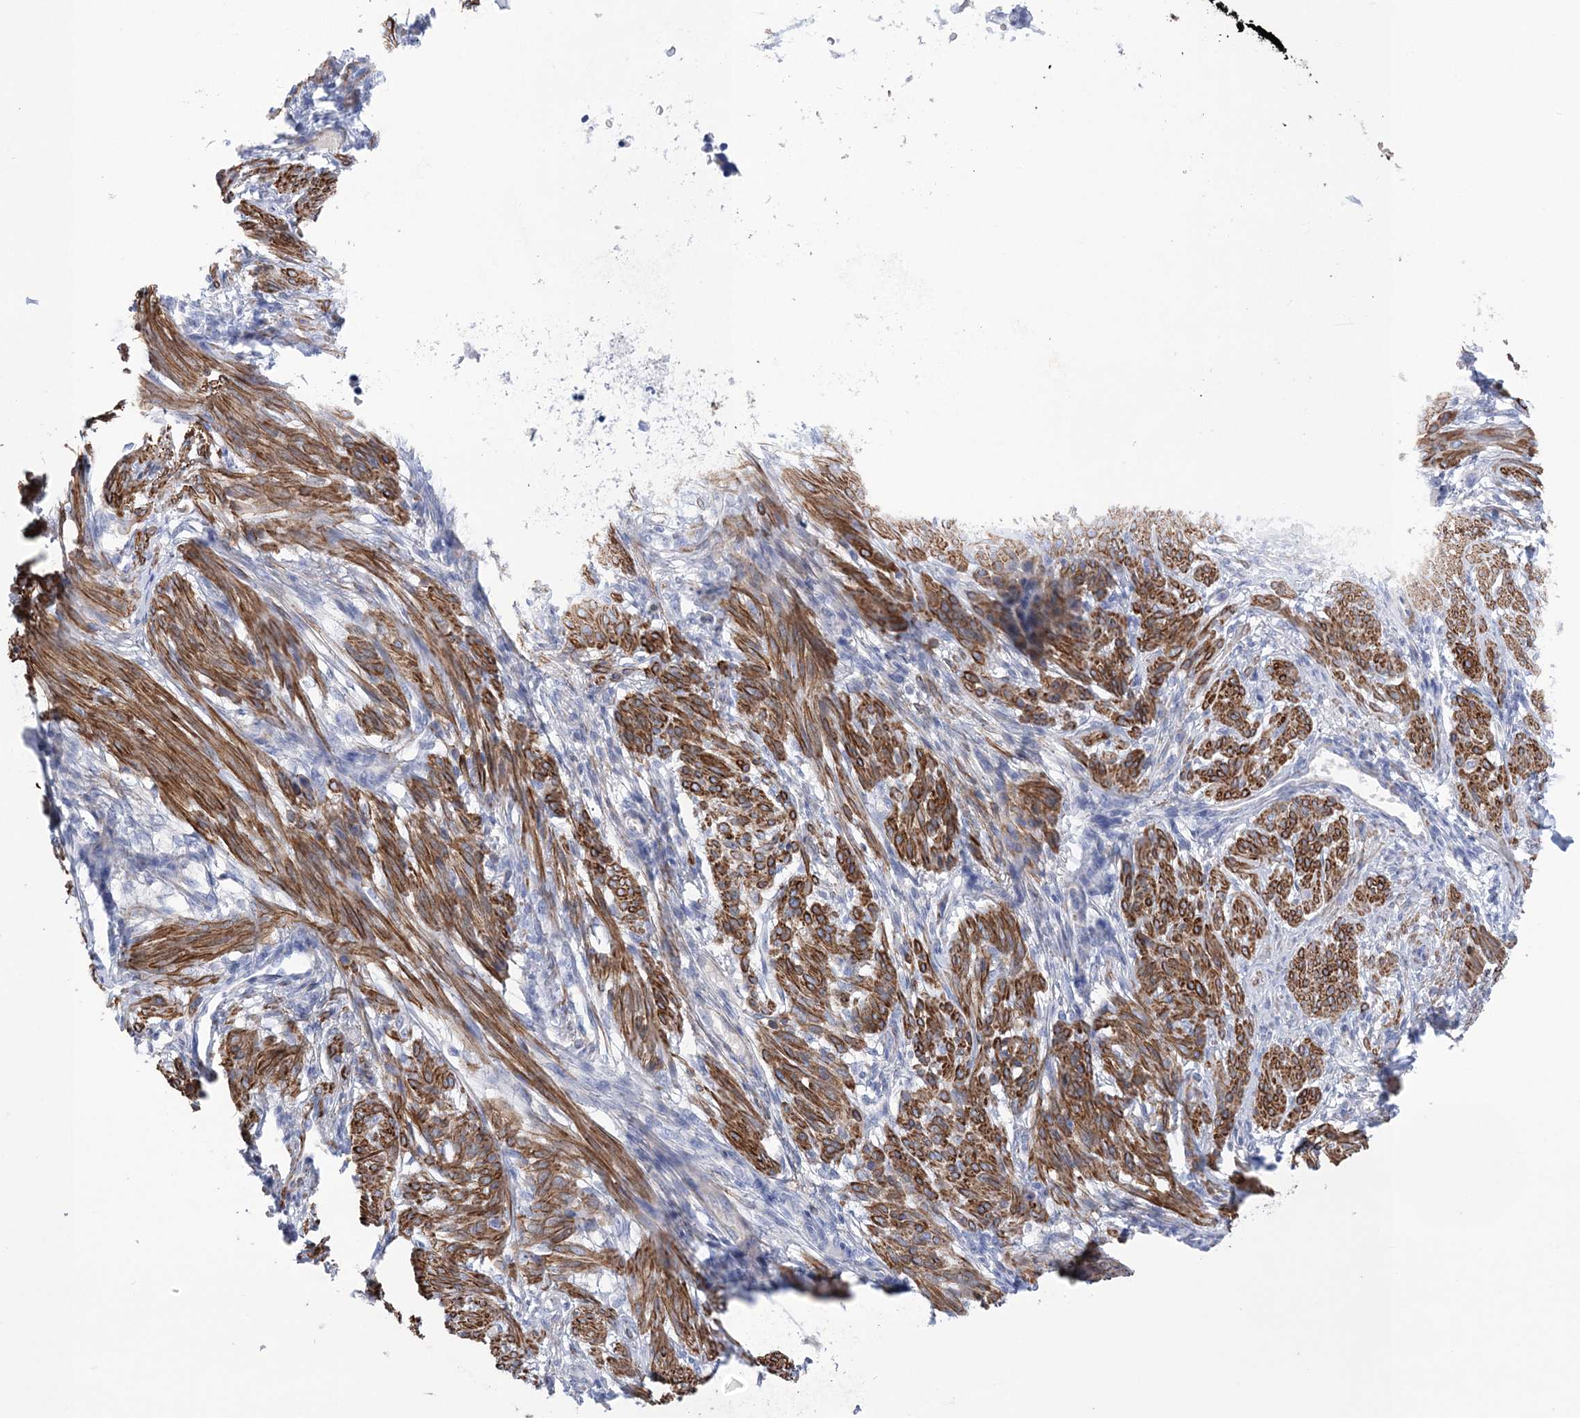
{"staining": {"intensity": "strong", "quantity": ">75%", "location": "cytoplasmic/membranous"}, "tissue": "smooth muscle", "cell_type": "Smooth muscle cells", "image_type": "normal", "snomed": [{"axis": "morphology", "description": "Normal tissue, NOS"}, {"axis": "topography", "description": "Smooth muscle"}], "caption": "Immunohistochemical staining of normal human smooth muscle reveals strong cytoplasmic/membranous protein positivity in about >75% of smooth muscle cells. (DAB IHC, brown staining for protein, blue staining for nuclei).", "gene": "WDR74", "patient": {"sex": "female", "age": 39}}